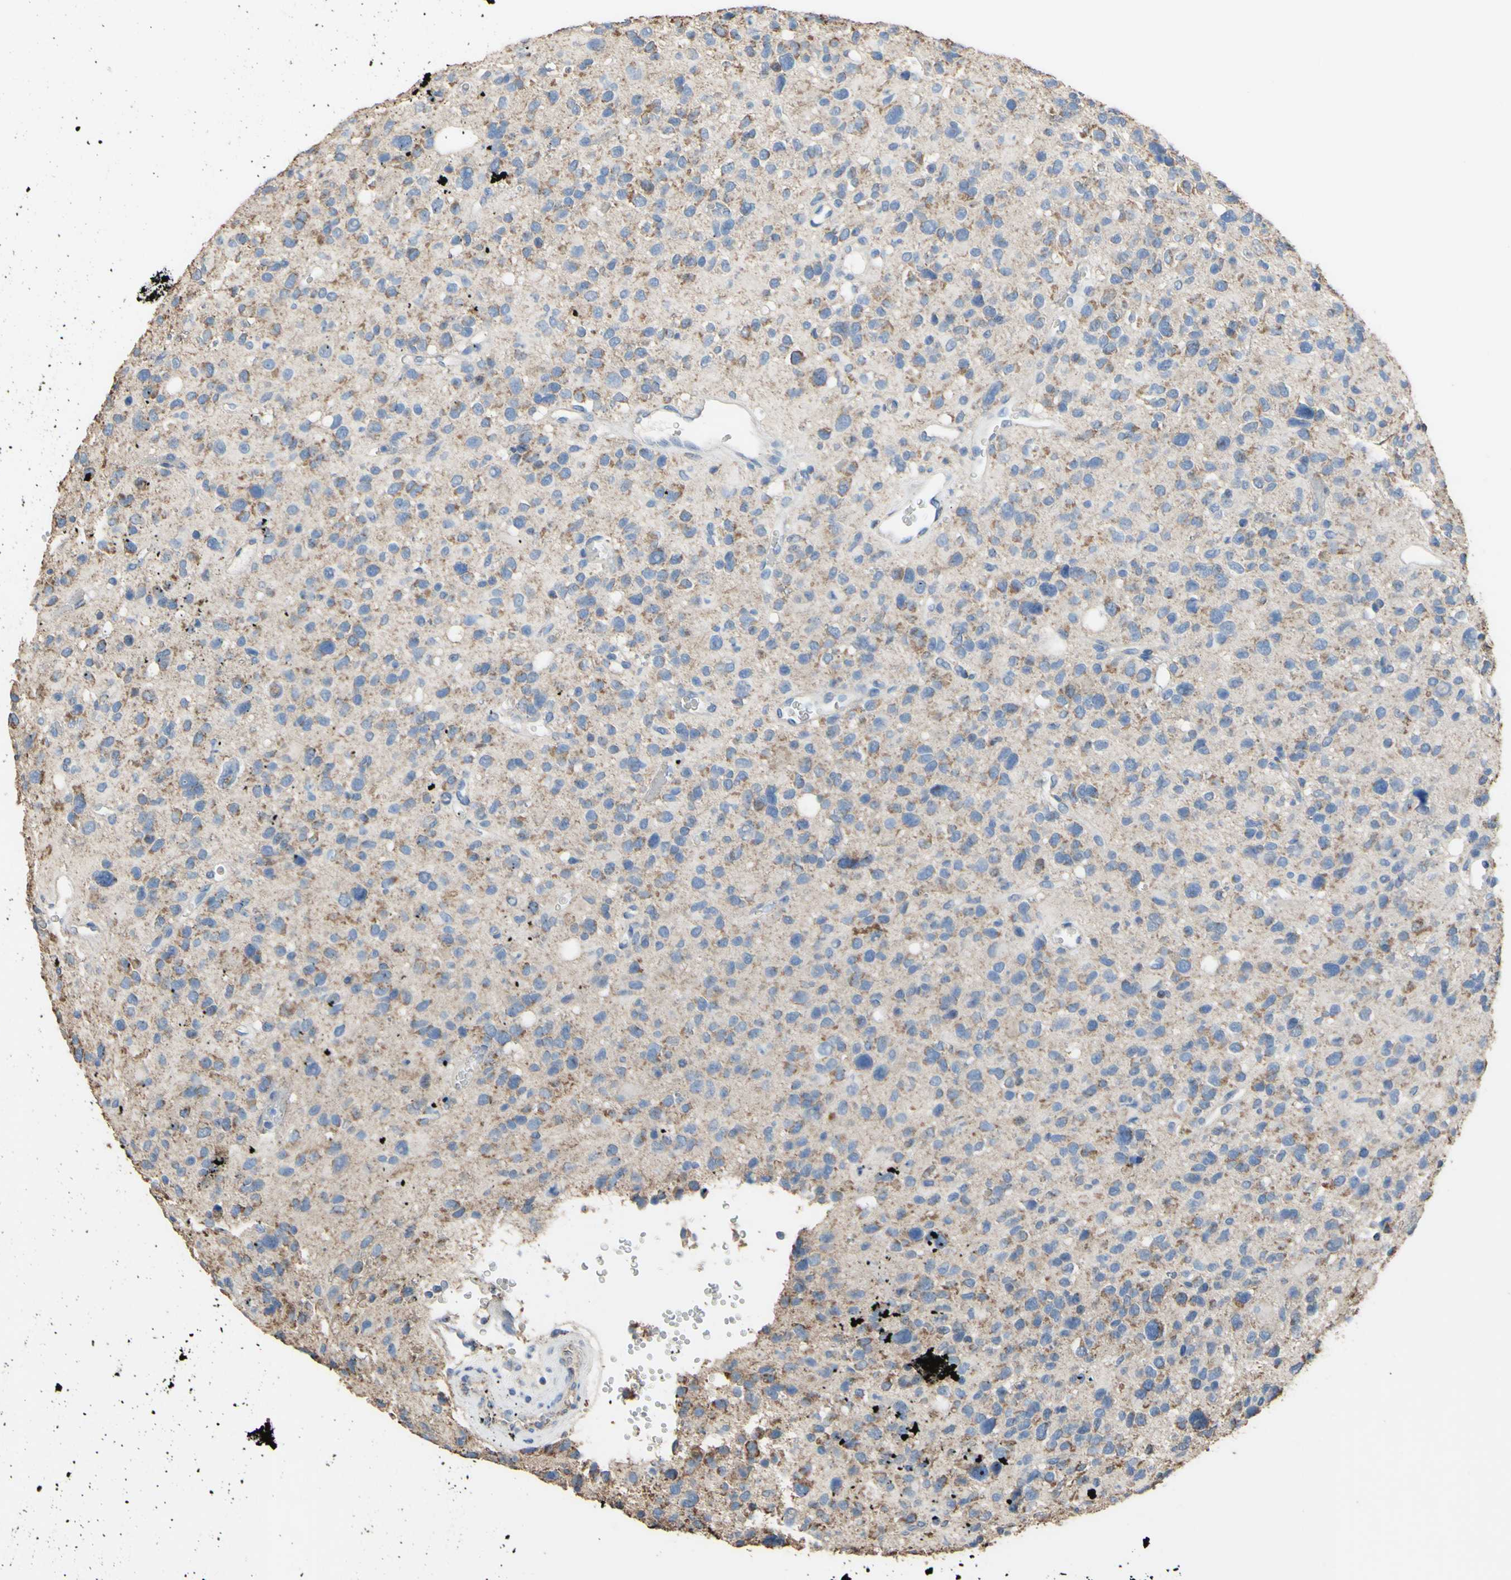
{"staining": {"intensity": "weak", "quantity": "<25%", "location": "cytoplasmic/membranous"}, "tissue": "glioma", "cell_type": "Tumor cells", "image_type": "cancer", "snomed": [{"axis": "morphology", "description": "Glioma, malignant, High grade"}, {"axis": "topography", "description": "Brain"}], "caption": "High power microscopy image of an IHC image of malignant glioma (high-grade), revealing no significant positivity in tumor cells.", "gene": "CMKLR2", "patient": {"sex": "male", "age": 48}}